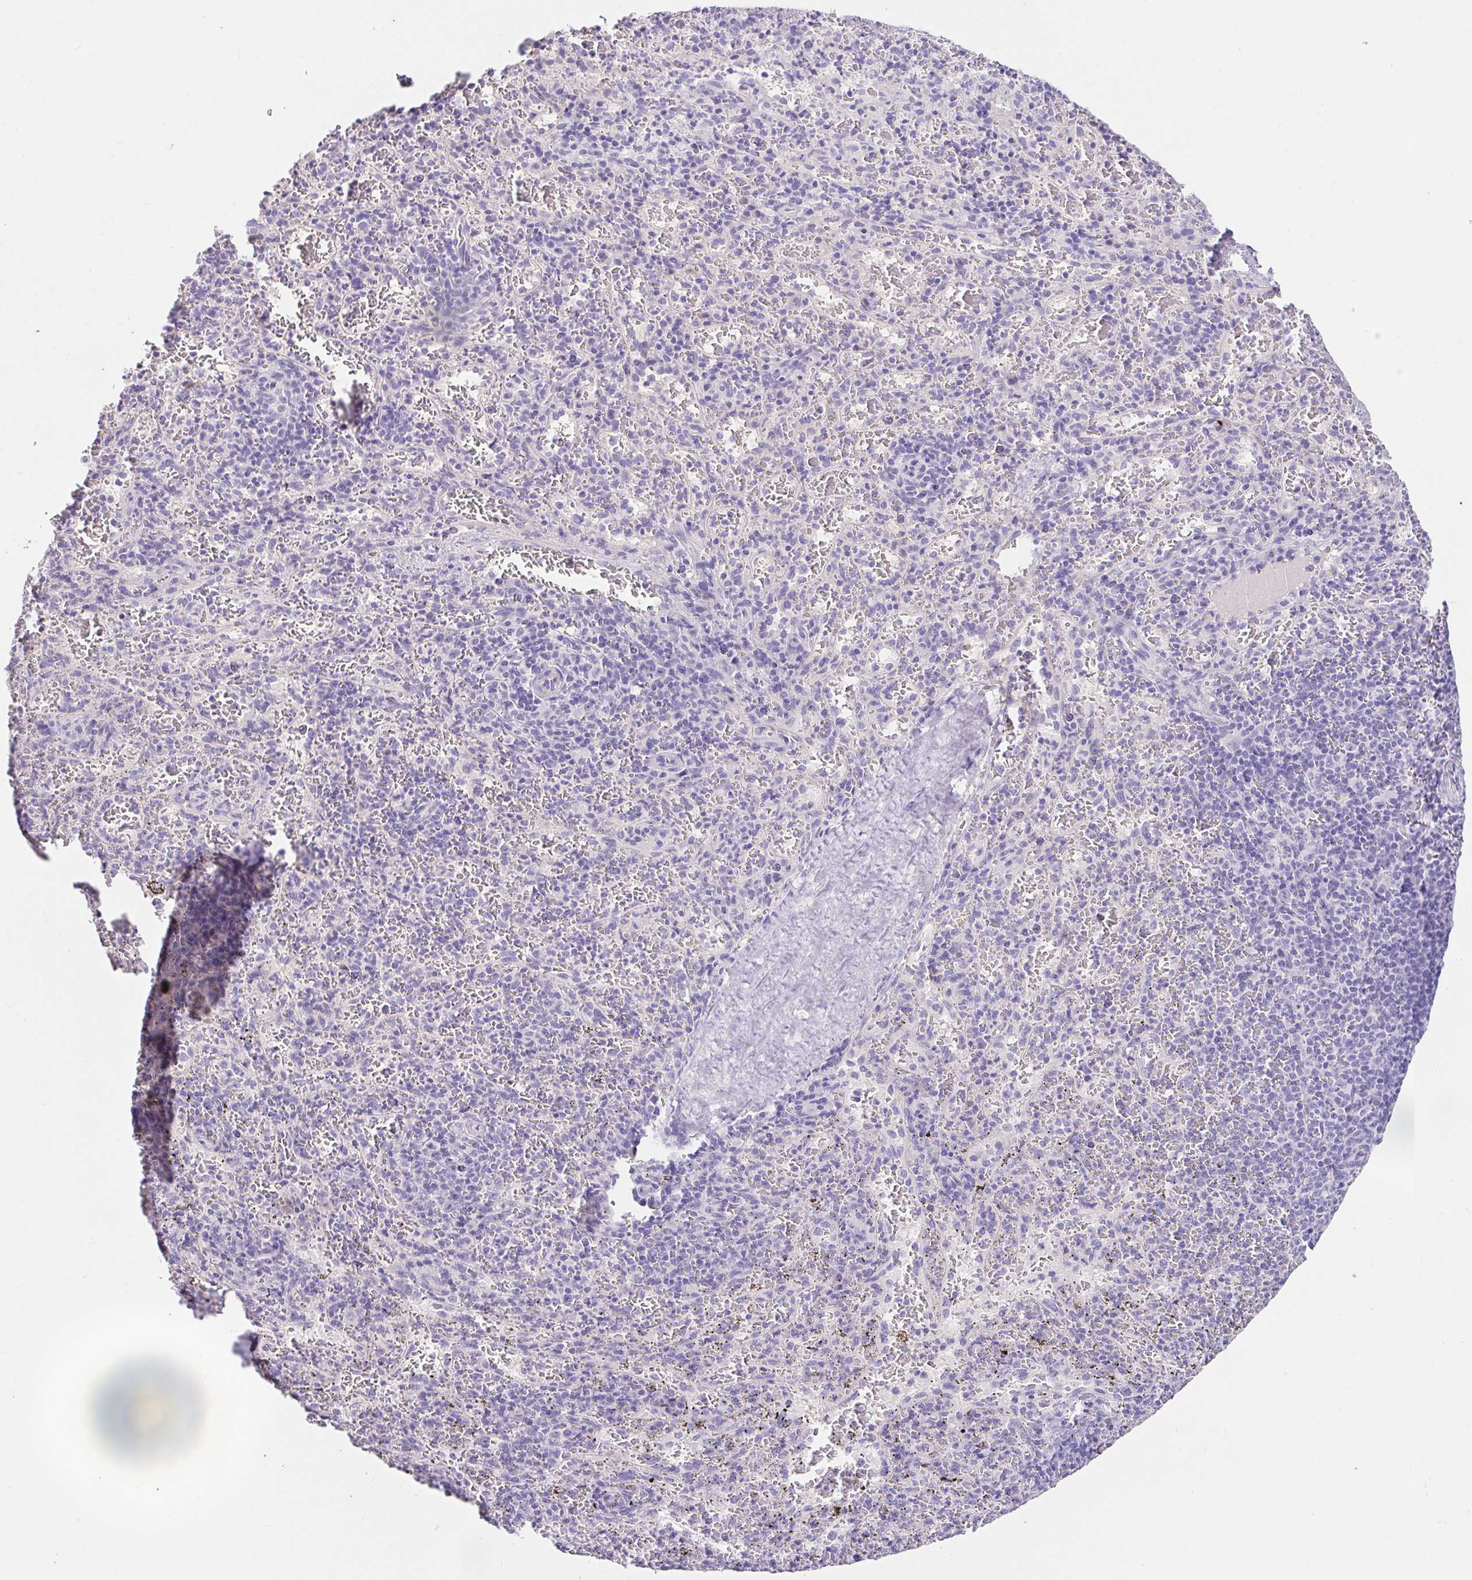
{"staining": {"intensity": "weak", "quantity": "<25%", "location": "cytoplasmic/membranous"}, "tissue": "spleen", "cell_type": "Cells in red pulp", "image_type": "normal", "snomed": [{"axis": "morphology", "description": "Normal tissue, NOS"}, {"axis": "topography", "description": "Spleen"}], "caption": "Human spleen stained for a protein using immunohistochemistry (IHC) reveals no positivity in cells in red pulp.", "gene": "CDO1", "patient": {"sex": "male", "age": 57}}